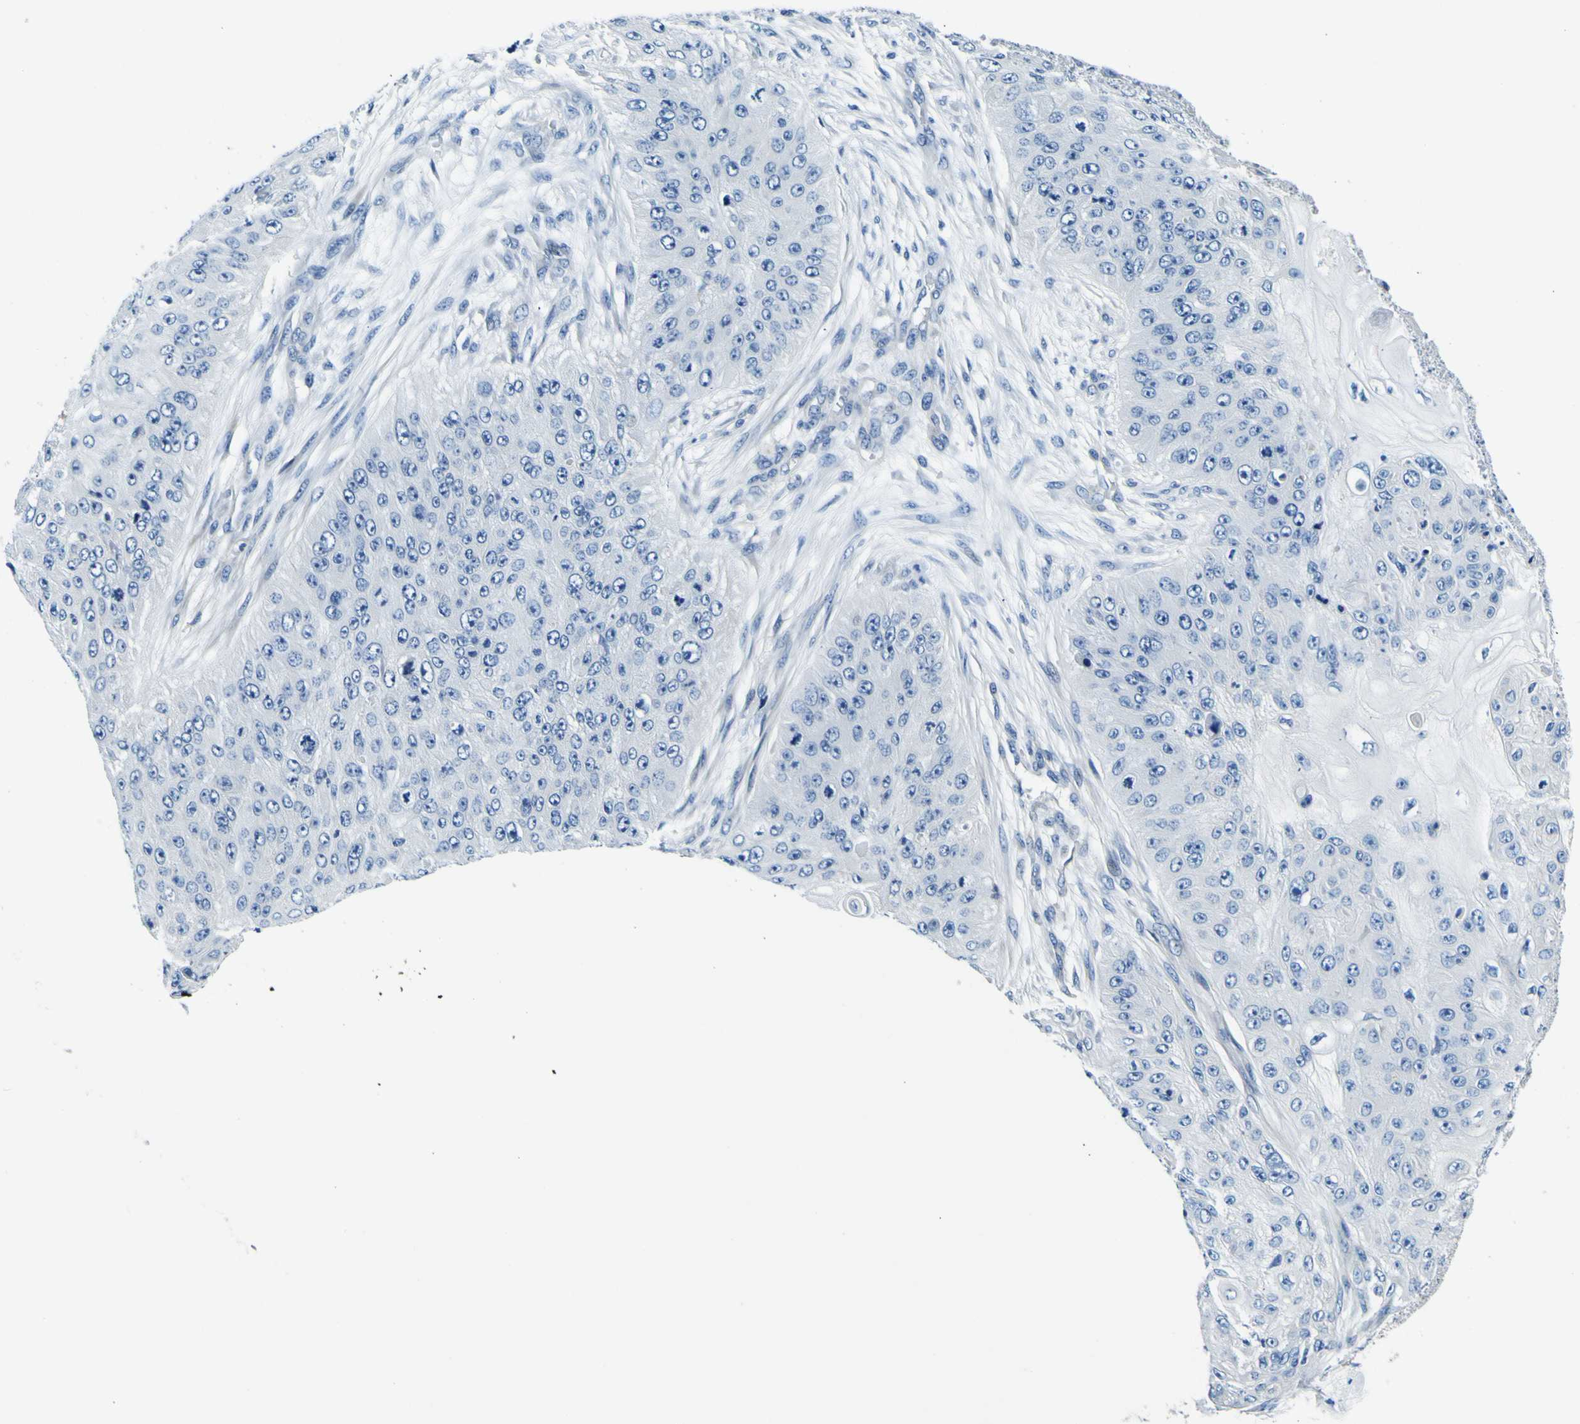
{"staining": {"intensity": "negative", "quantity": "none", "location": "none"}, "tissue": "skin cancer", "cell_type": "Tumor cells", "image_type": "cancer", "snomed": [{"axis": "morphology", "description": "Squamous cell carcinoma, NOS"}, {"axis": "topography", "description": "Skin"}], "caption": "The histopathology image shows no staining of tumor cells in skin cancer. Nuclei are stained in blue.", "gene": "ADGRA2", "patient": {"sex": "female", "age": 80}}